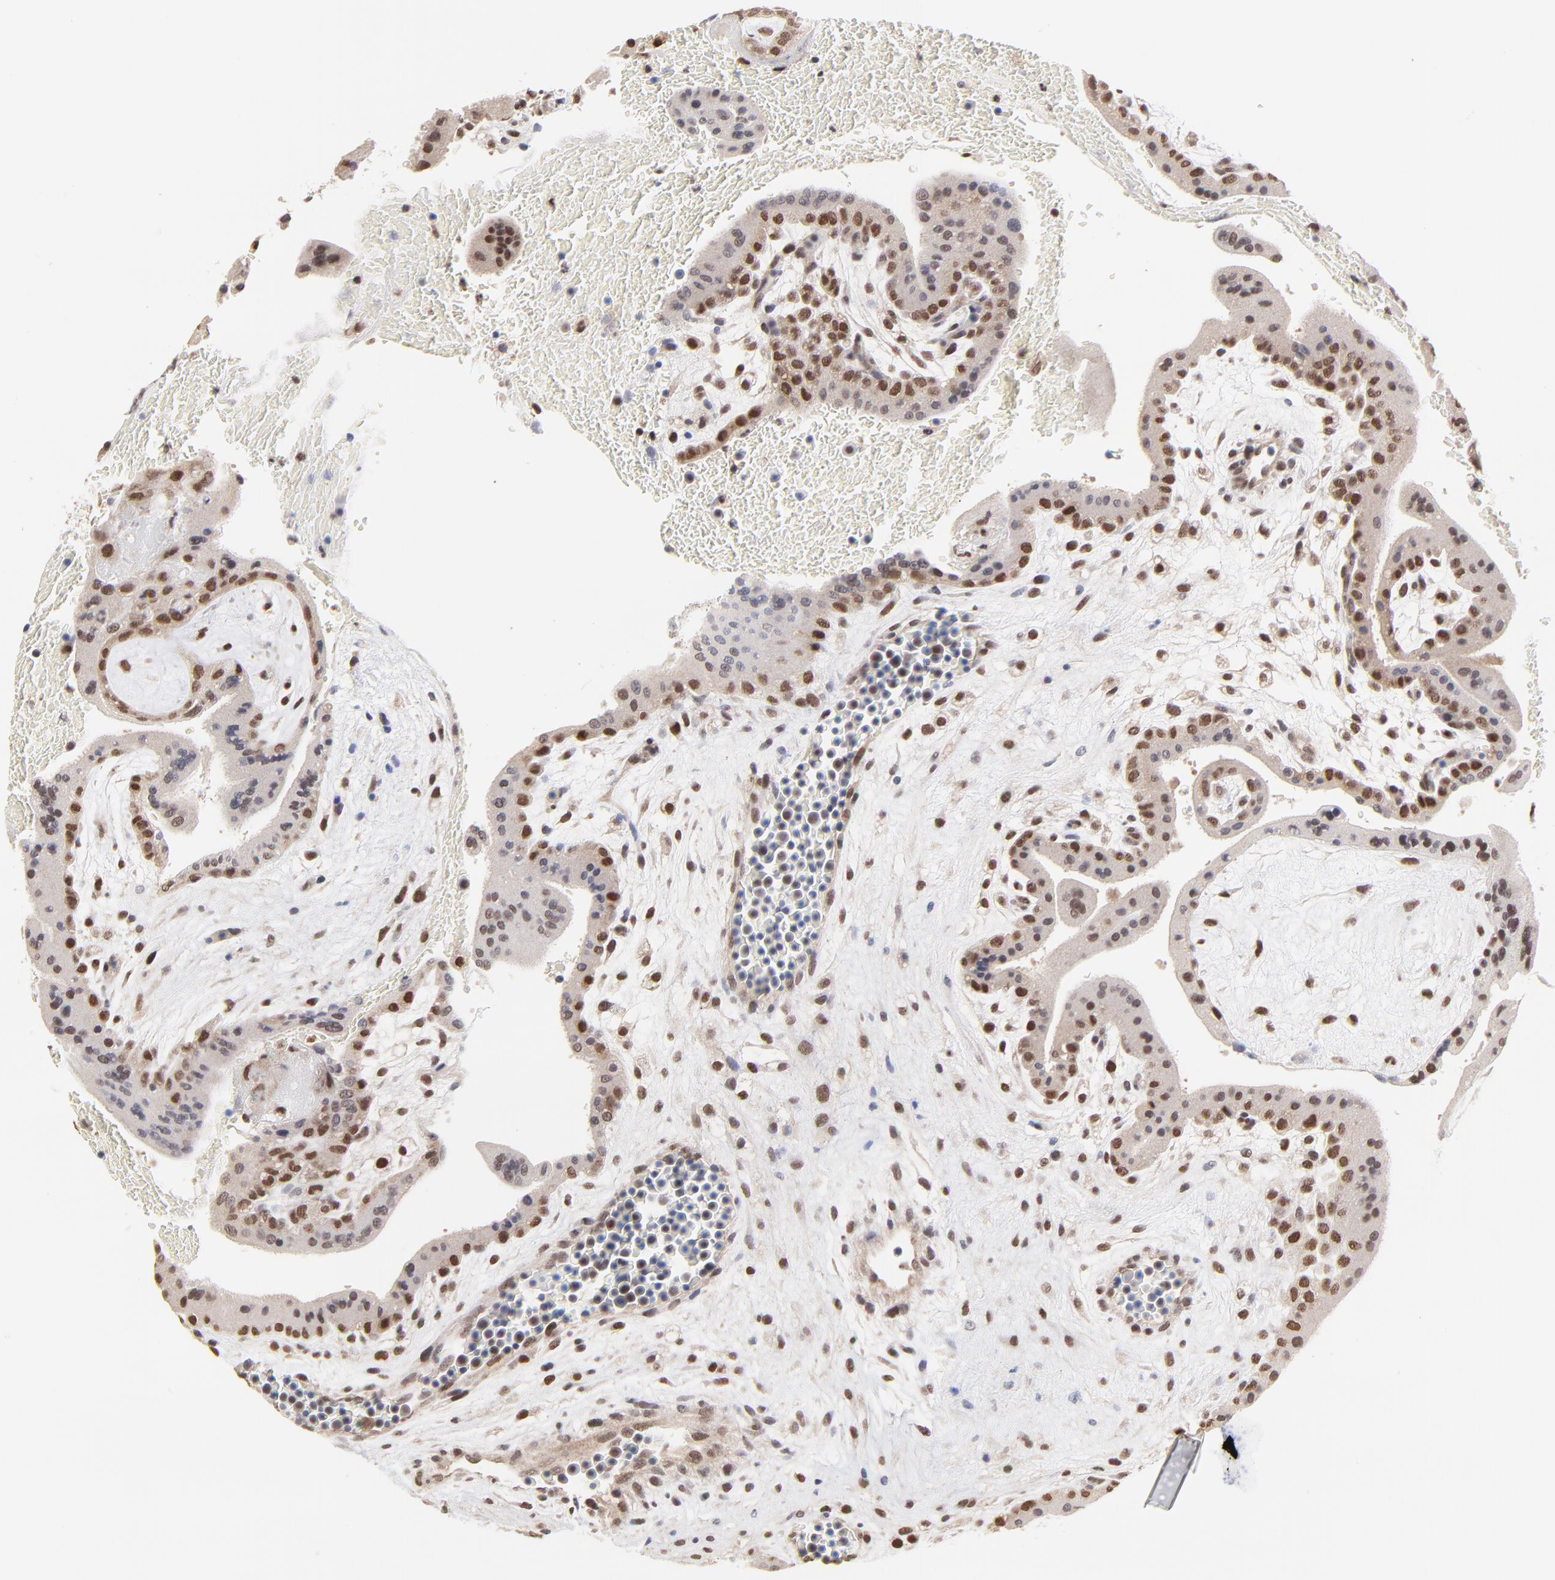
{"staining": {"intensity": "moderate", "quantity": ">75%", "location": "cytoplasmic/membranous,nuclear"}, "tissue": "placenta", "cell_type": "Trophoblastic cells", "image_type": "normal", "snomed": [{"axis": "morphology", "description": "Normal tissue, NOS"}, {"axis": "topography", "description": "Placenta"}], "caption": "Brown immunohistochemical staining in normal human placenta reveals moderate cytoplasmic/membranous,nuclear staining in approximately >75% of trophoblastic cells. The protein of interest is shown in brown color, while the nuclei are stained blue.", "gene": "DSN1", "patient": {"sex": "female", "age": 35}}